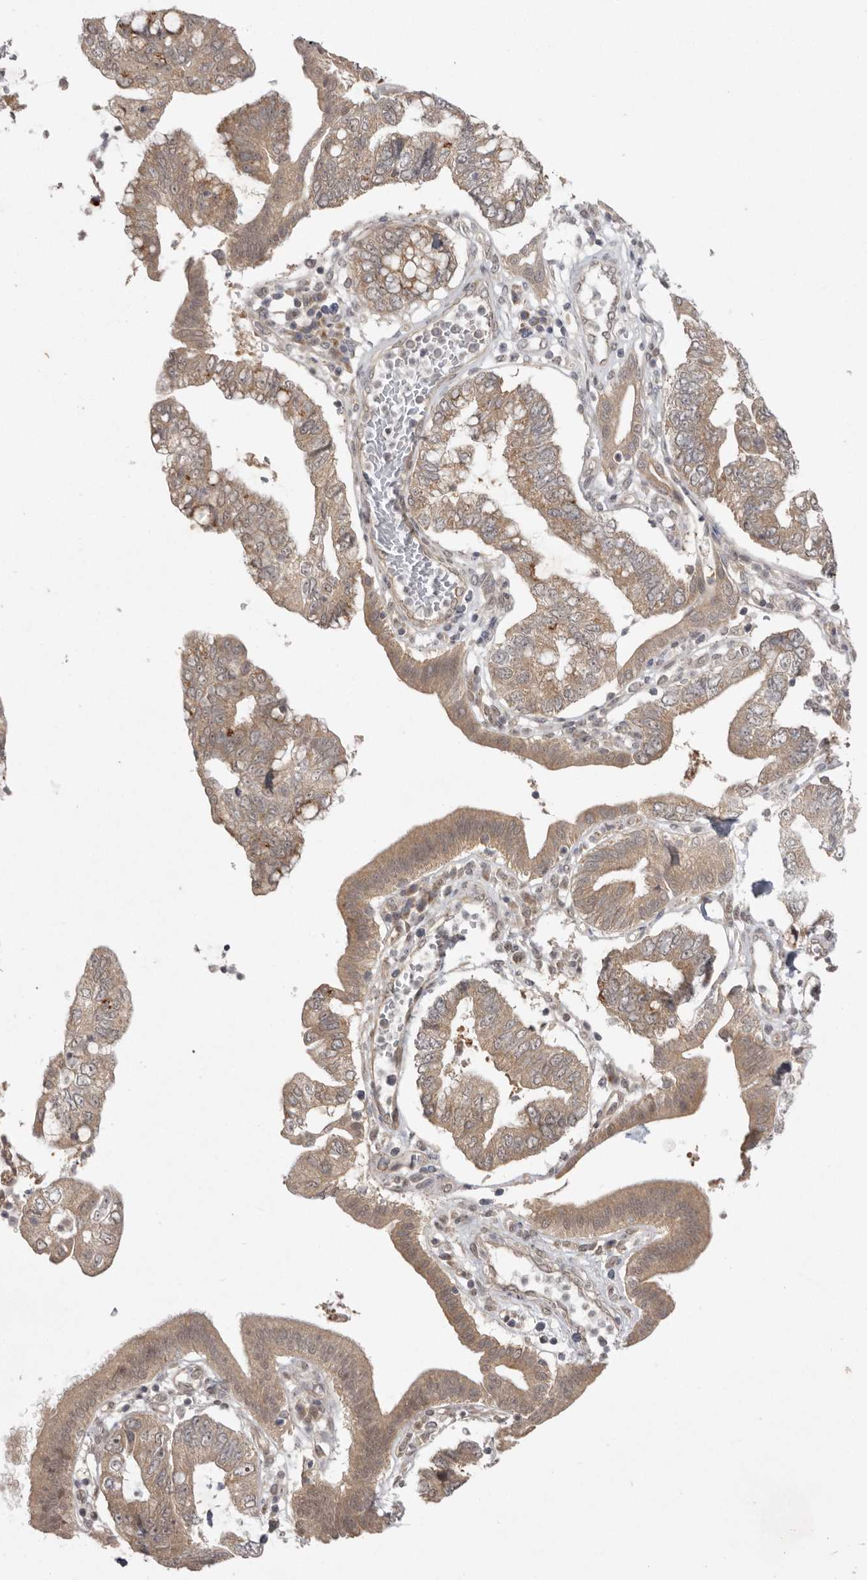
{"staining": {"intensity": "moderate", "quantity": ">75%", "location": "cytoplasmic/membranous"}, "tissue": "pancreatic cancer", "cell_type": "Tumor cells", "image_type": "cancer", "snomed": [{"axis": "morphology", "description": "Adenocarcinoma, NOS"}, {"axis": "topography", "description": "Pancreas"}], "caption": "Immunohistochemistry (IHC) of pancreatic adenocarcinoma shows medium levels of moderate cytoplasmic/membranous staining in approximately >75% of tumor cells.", "gene": "NSUN4", "patient": {"sex": "female", "age": 73}}